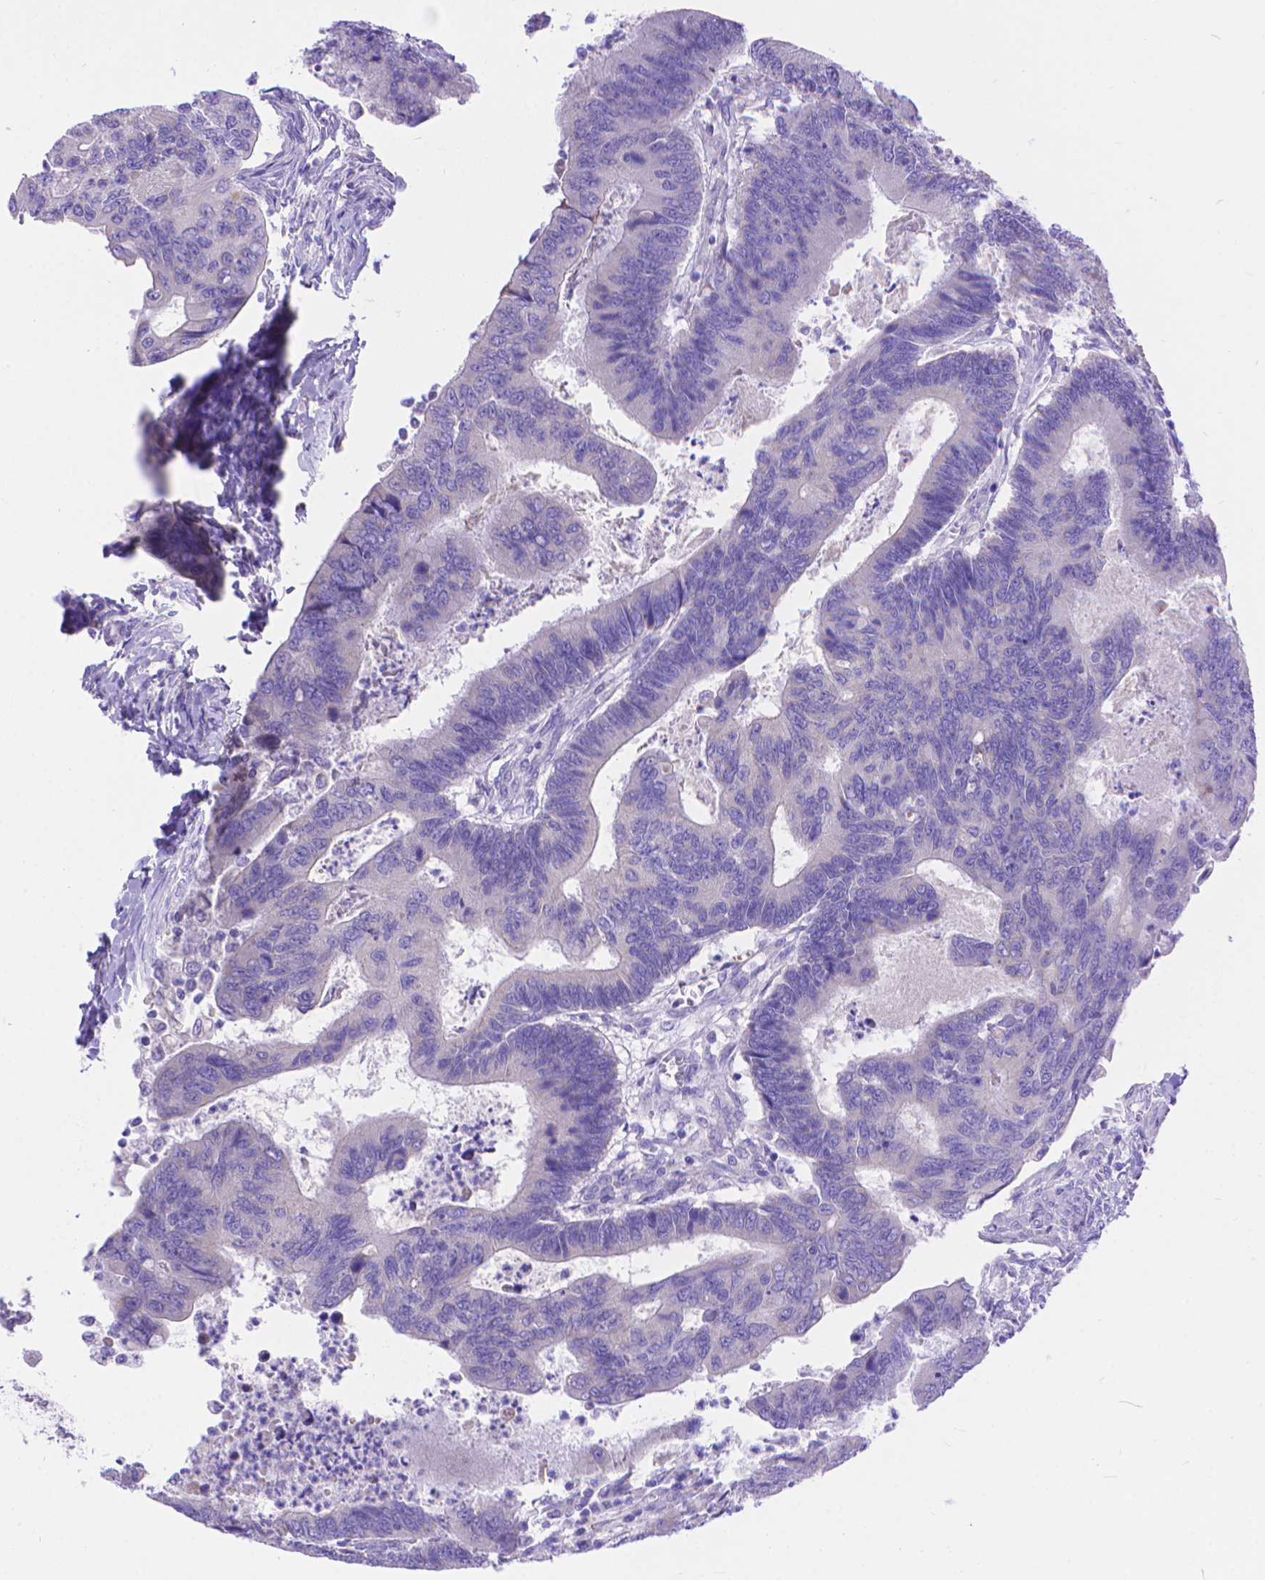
{"staining": {"intensity": "negative", "quantity": "none", "location": "none"}, "tissue": "colorectal cancer", "cell_type": "Tumor cells", "image_type": "cancer", "snomed": [{"axis": "morphology", "description": "Adenocarcinoma, NOS"}, {"axis": "topography", "description": "Colon"}], "caption": "Immunohistochemistry histopathology image of colorectal cancer (adenocarcinoma) stained for a protein (brown), which displays no expression in tumor cells.", "gene": "DHRS2", "patient": {"sex": "female", "age": 67}}